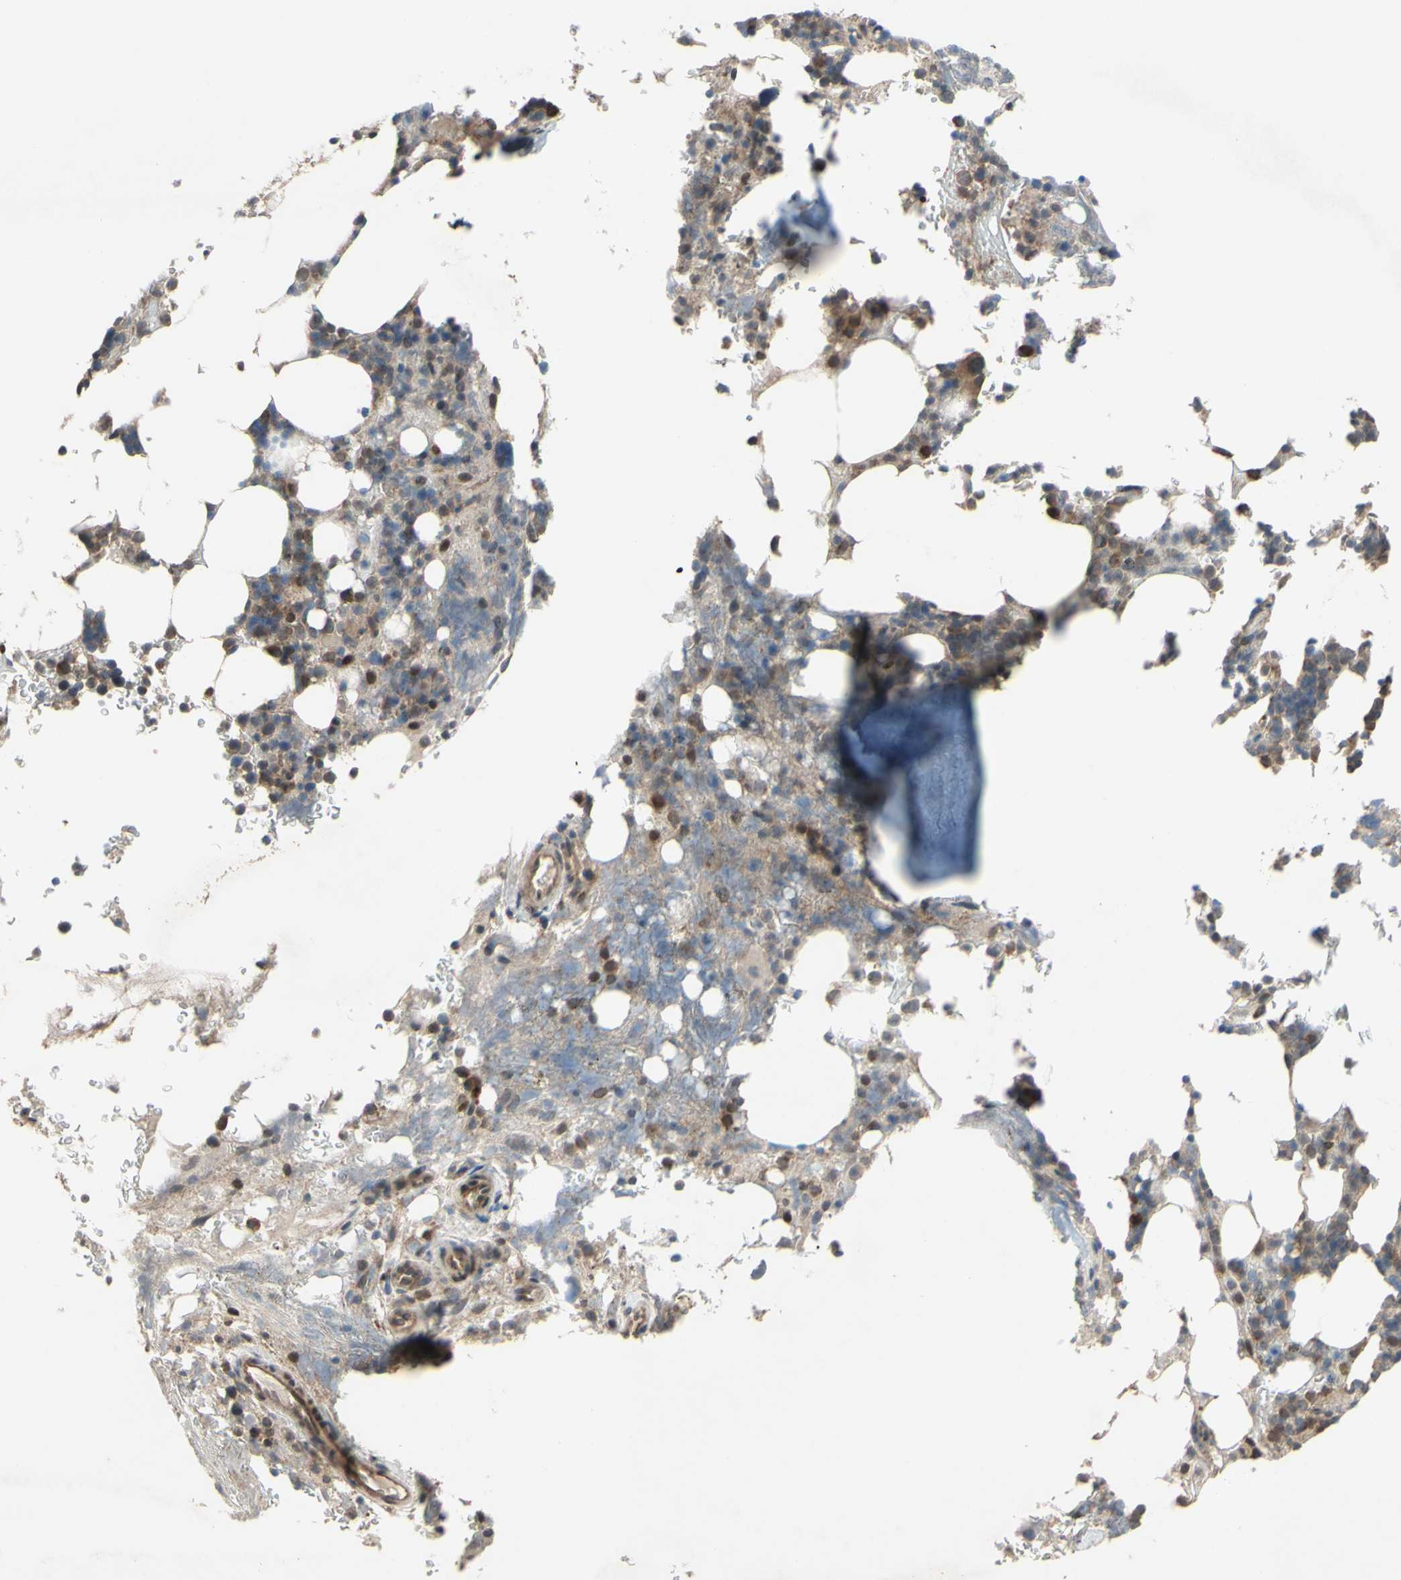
{"staining": {"intensity": "moderate", "quantity": "25%-75%", "location": "cytoplasmic/membranous"}, "tissue": "bone marrow", "cell_type": "Hematopoietic cells", "image_type": "normal", "snomed": [{"axis": "morphology", "description": "Normal tissue, NOS"}, {"axis": "topography", "description": "Bone marrow"}], "caption": "Protein staining of unremarkable bone marrow reveals moderate cytoplasmic/membranous positivity in about 25%-75% of hematopoietic cells. (Stains: DAB (3,3'-diaminobenzidine) in brown, nuclei in blue, Microscopy: brightfield microscopy at high magnification).", "gene": "CD164", "patient": {"sex": "female", "age": 73}}